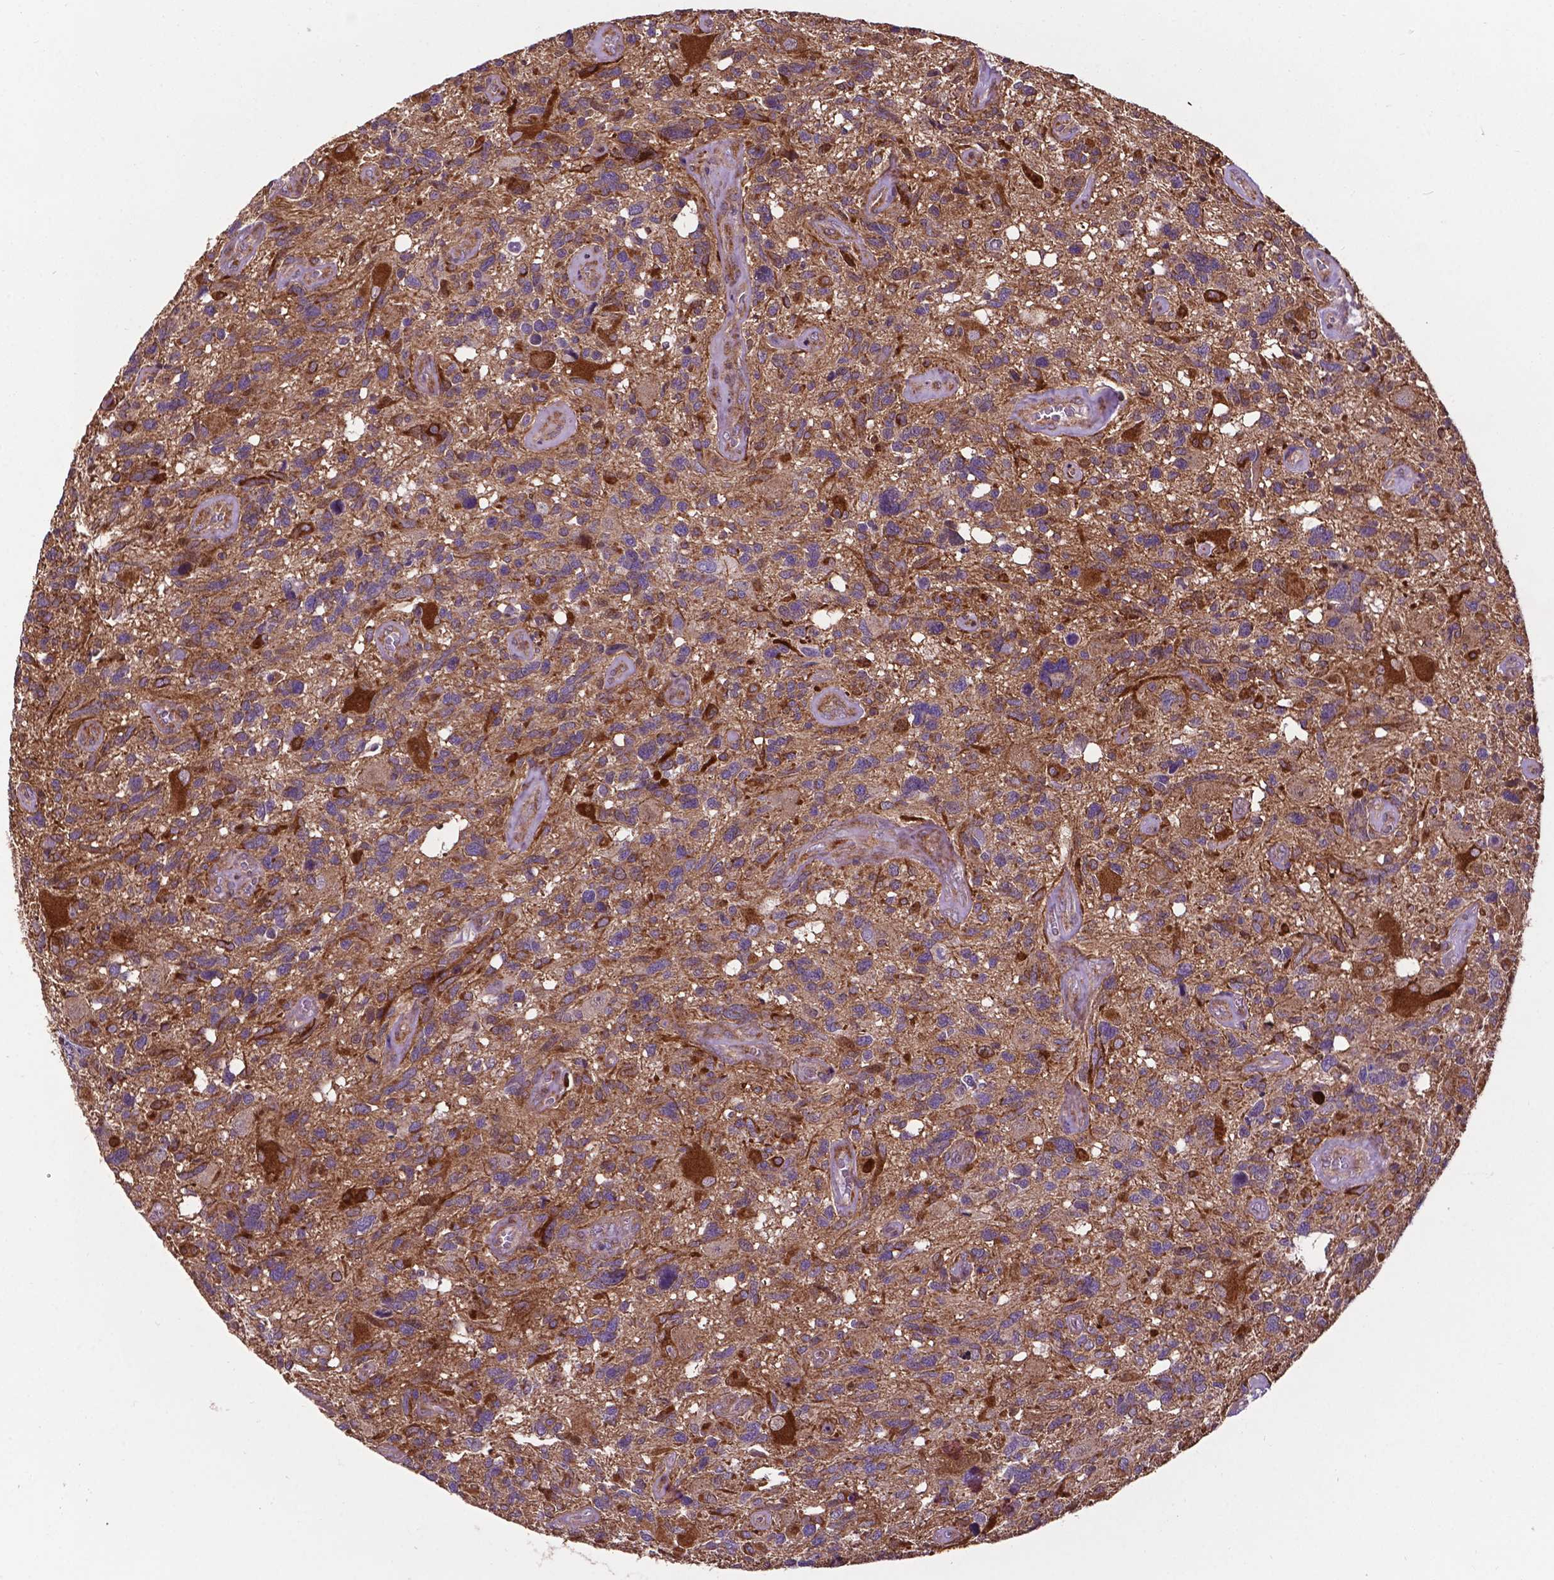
{"staining": {"intensity": "moderate", "quantity": "<25%", "location": "cytoplasmic/membranous"}, "tissue": "glioma", "cell_type": "Tumor cells", "image_type": "cancer", "snomed": [{"axis": "morphology", "description": "Glioma, malignant, High grade"}, {"axis": "topography", "description": "Brain"}], "caption": "This micrograph shows immunohistochemistry staining of human malignant high-grade glioma, with low moderate cytoplasmic/membranous expression in about <25% of tumor cells.", "gene": "SMAD3", "patient": {"sex": "male", "age": 49}}